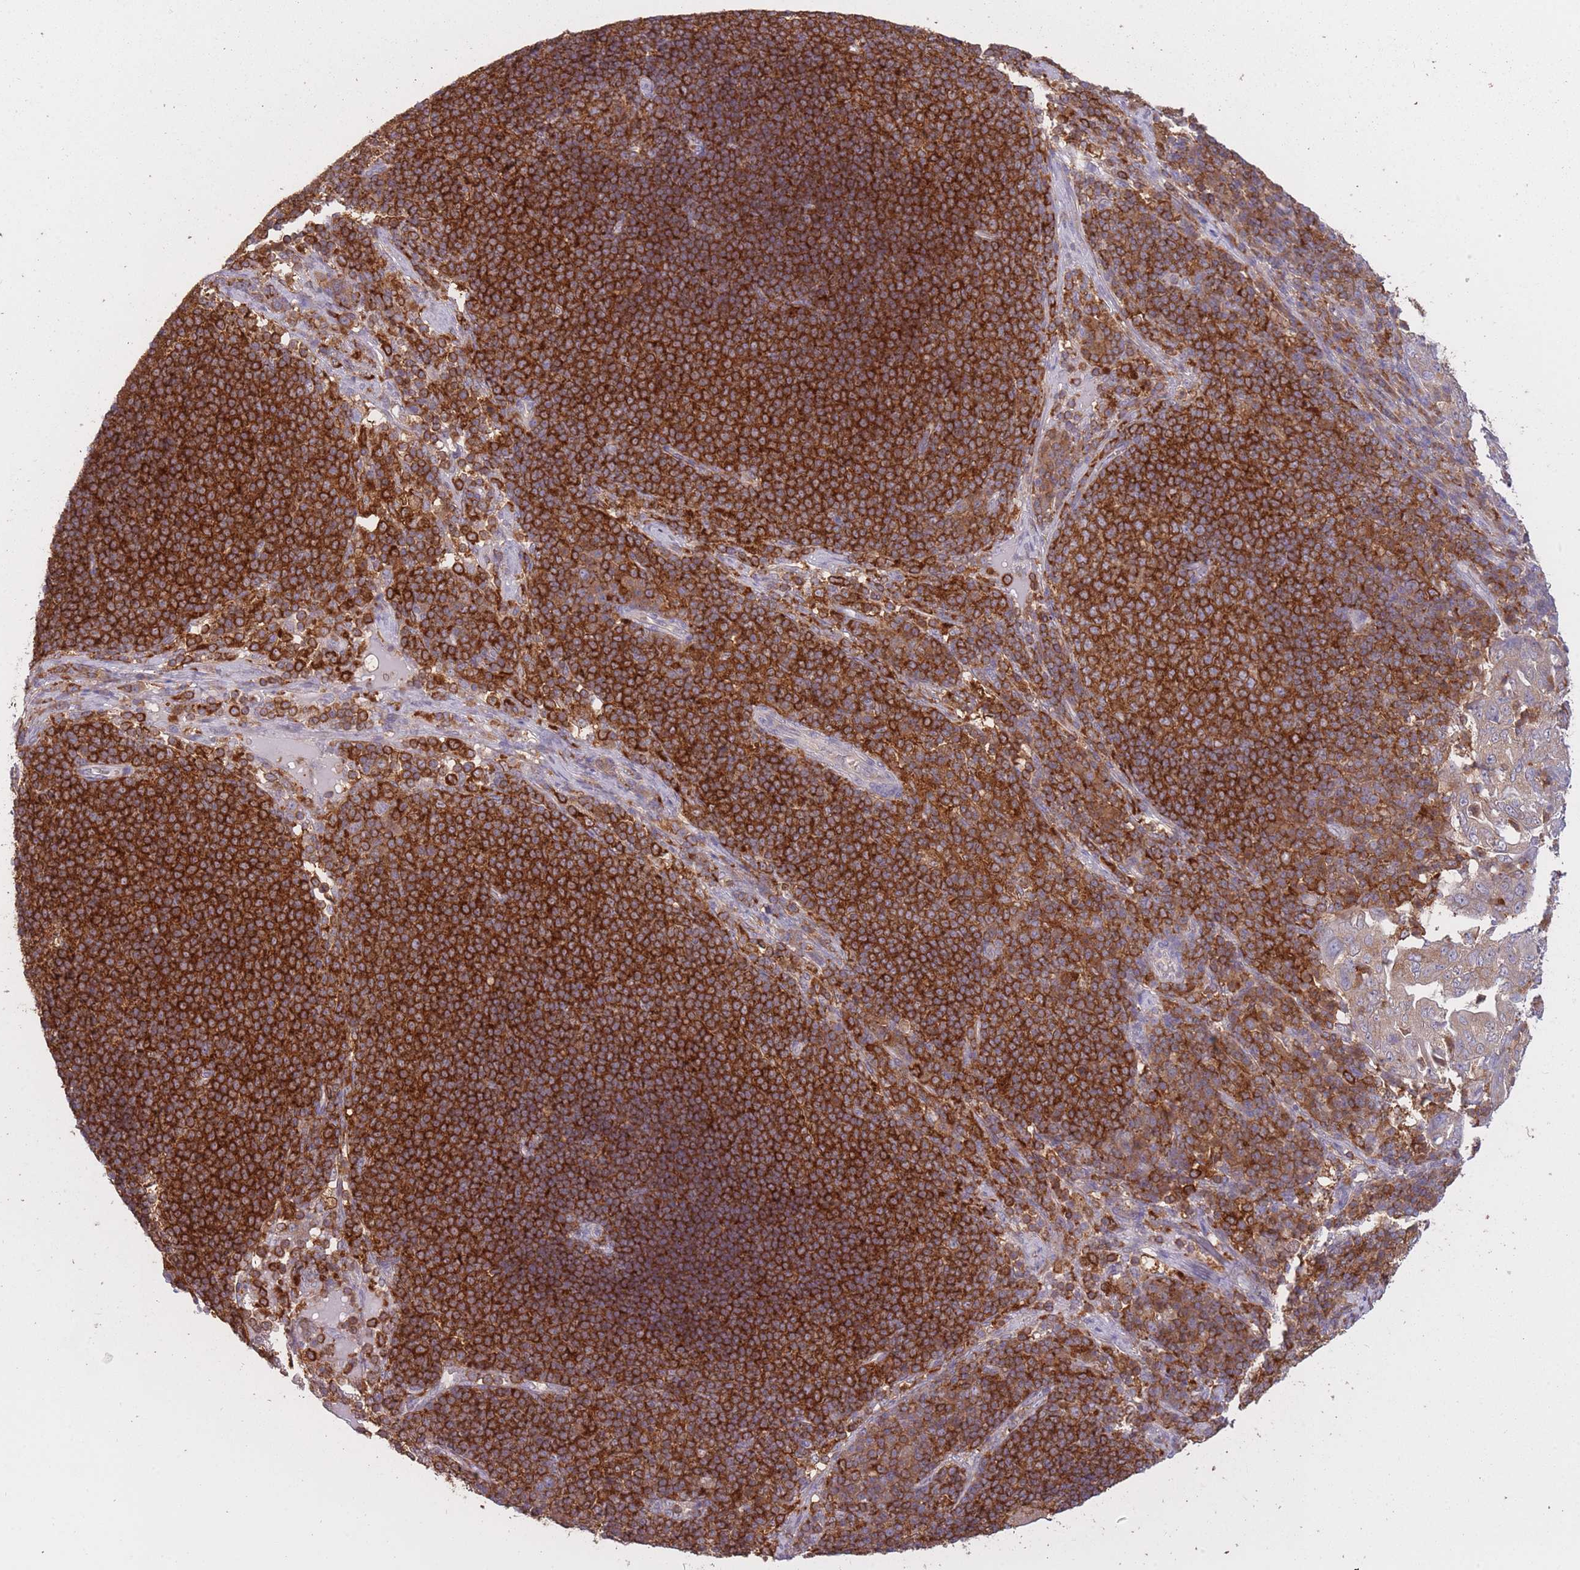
{"staining": {"intensity": "strong", "quantity": ">75%", "location": "cytoplasmic/membranous"}, "tissue": "pancreatic cancer", "cell_type": "Tumor cells", "image_type": "cancer", "snomed": [{"axis": "morphology", "description": "Normal tissue, NOS"}, {"axis": "morphology", "description": "Adenocarcinoma, NOS"}, {"axis": "topography", "description": "Lymph node"}, {"axis": "topography", "description": "Pancreas"}], "caption": "Immunohistochemical staining of pancreatic adenocarcinoma reveals high levels of strong cytoplasmic/membranous positivity in approximately >75% of tumor cells.", "gene": "GMIP", "patient": {"sex": "female", "age": 67}}